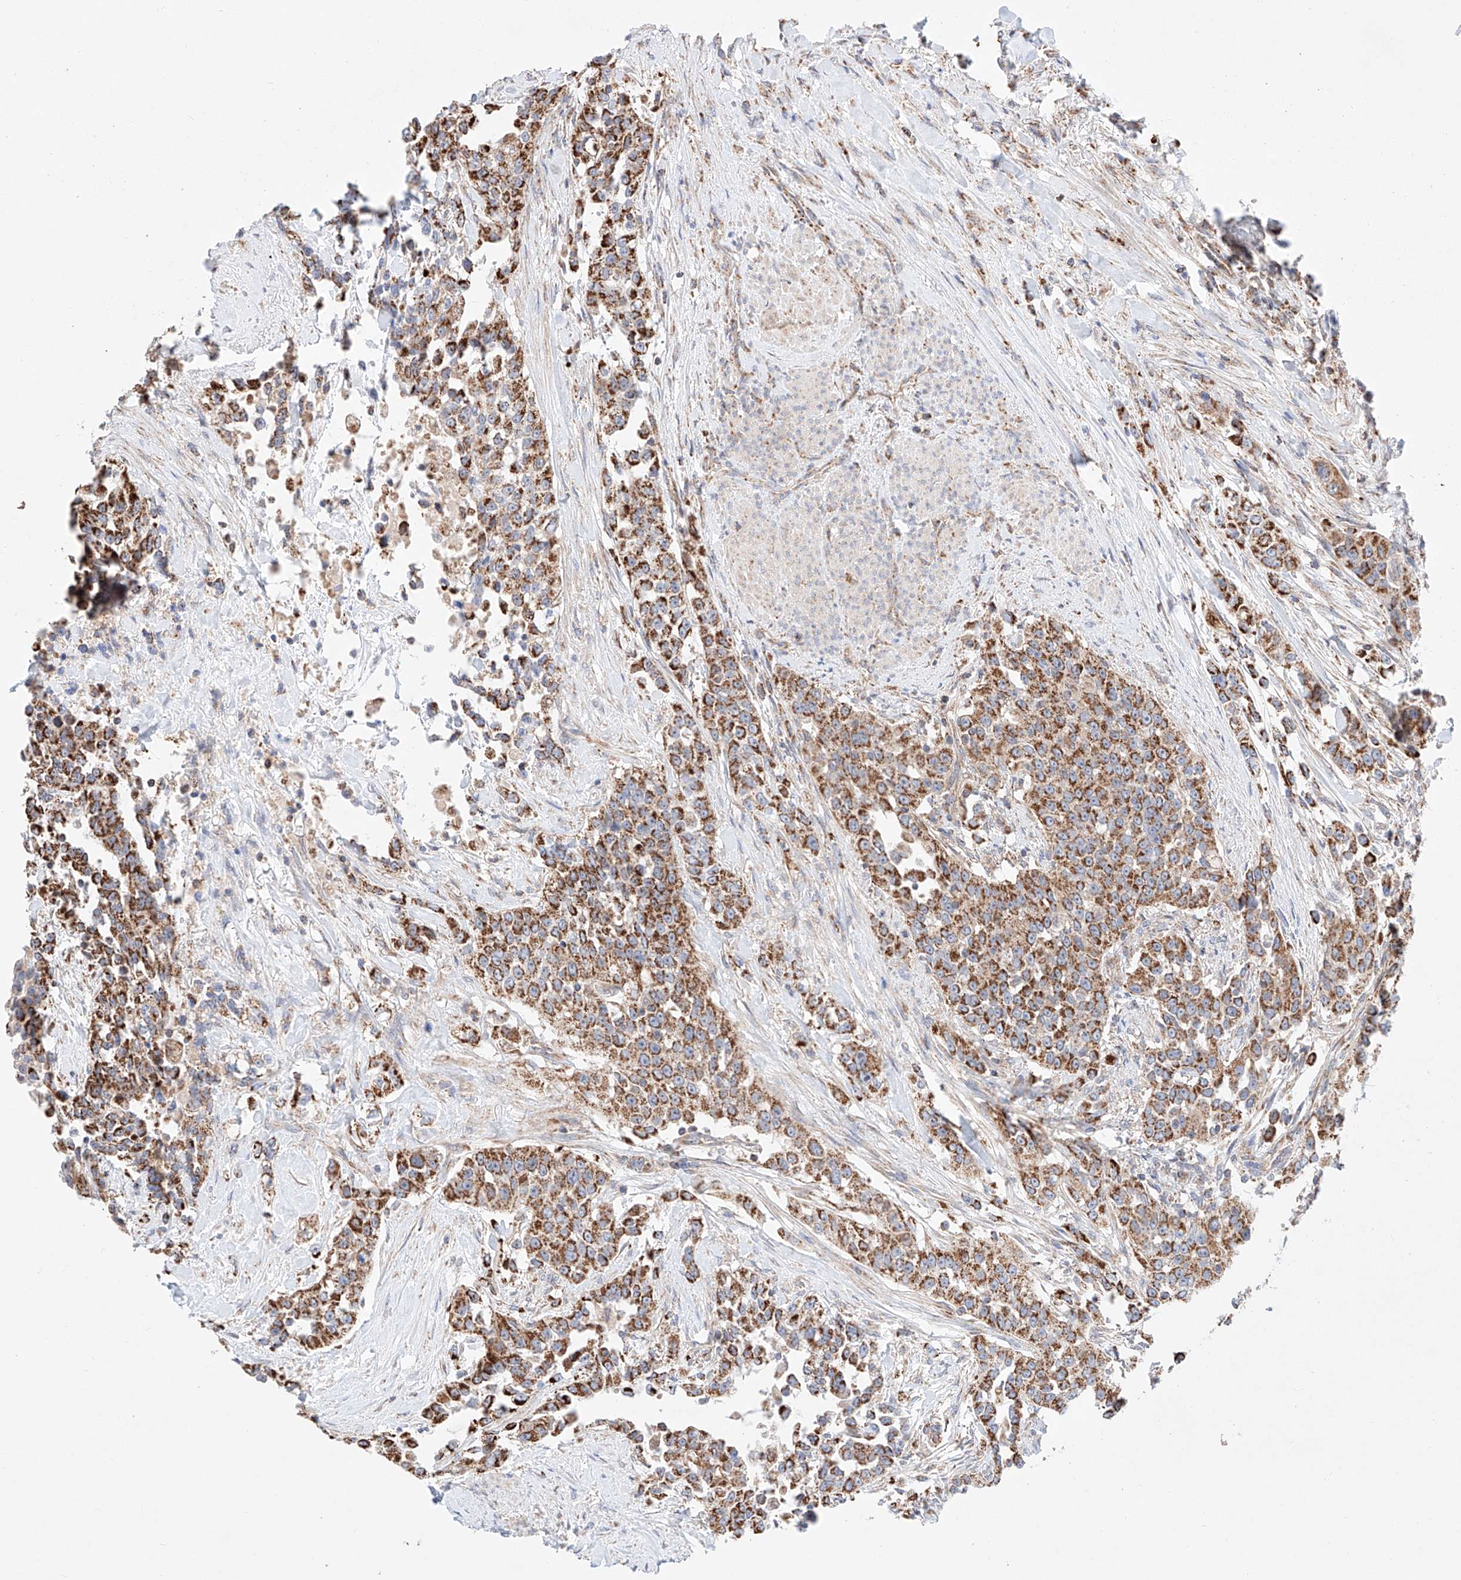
{"staining": {"intensity": "strong", "quantity": ">75%", "location": "cytoplasmic/membranous"}, "tissue": "urothelial cancer", "cell_type": "Tumor cells", "image_type": "cancer", "snomed": [{"axis": "morphology", "description": "Urothelial carcinoma, High grade"}, {"axis": "topography", "description": "Urinary bladder"}], "caption": "Immunohistochemistry (IHC) staining of urothelial cancer, which demonstrates high levels of strong cytoplasmic/membranous positivity in about >75% of tumor cells indicating strong cytoplasmic/membranous protein positivity. The staining was performed using DAB (3,3'-diaminobenzidine) (brown) for protein detection and nuclei were counterstained in hematoxylin (blue).", "gene": "KTI12", "patient": {"sex": "female", "age": 80}}